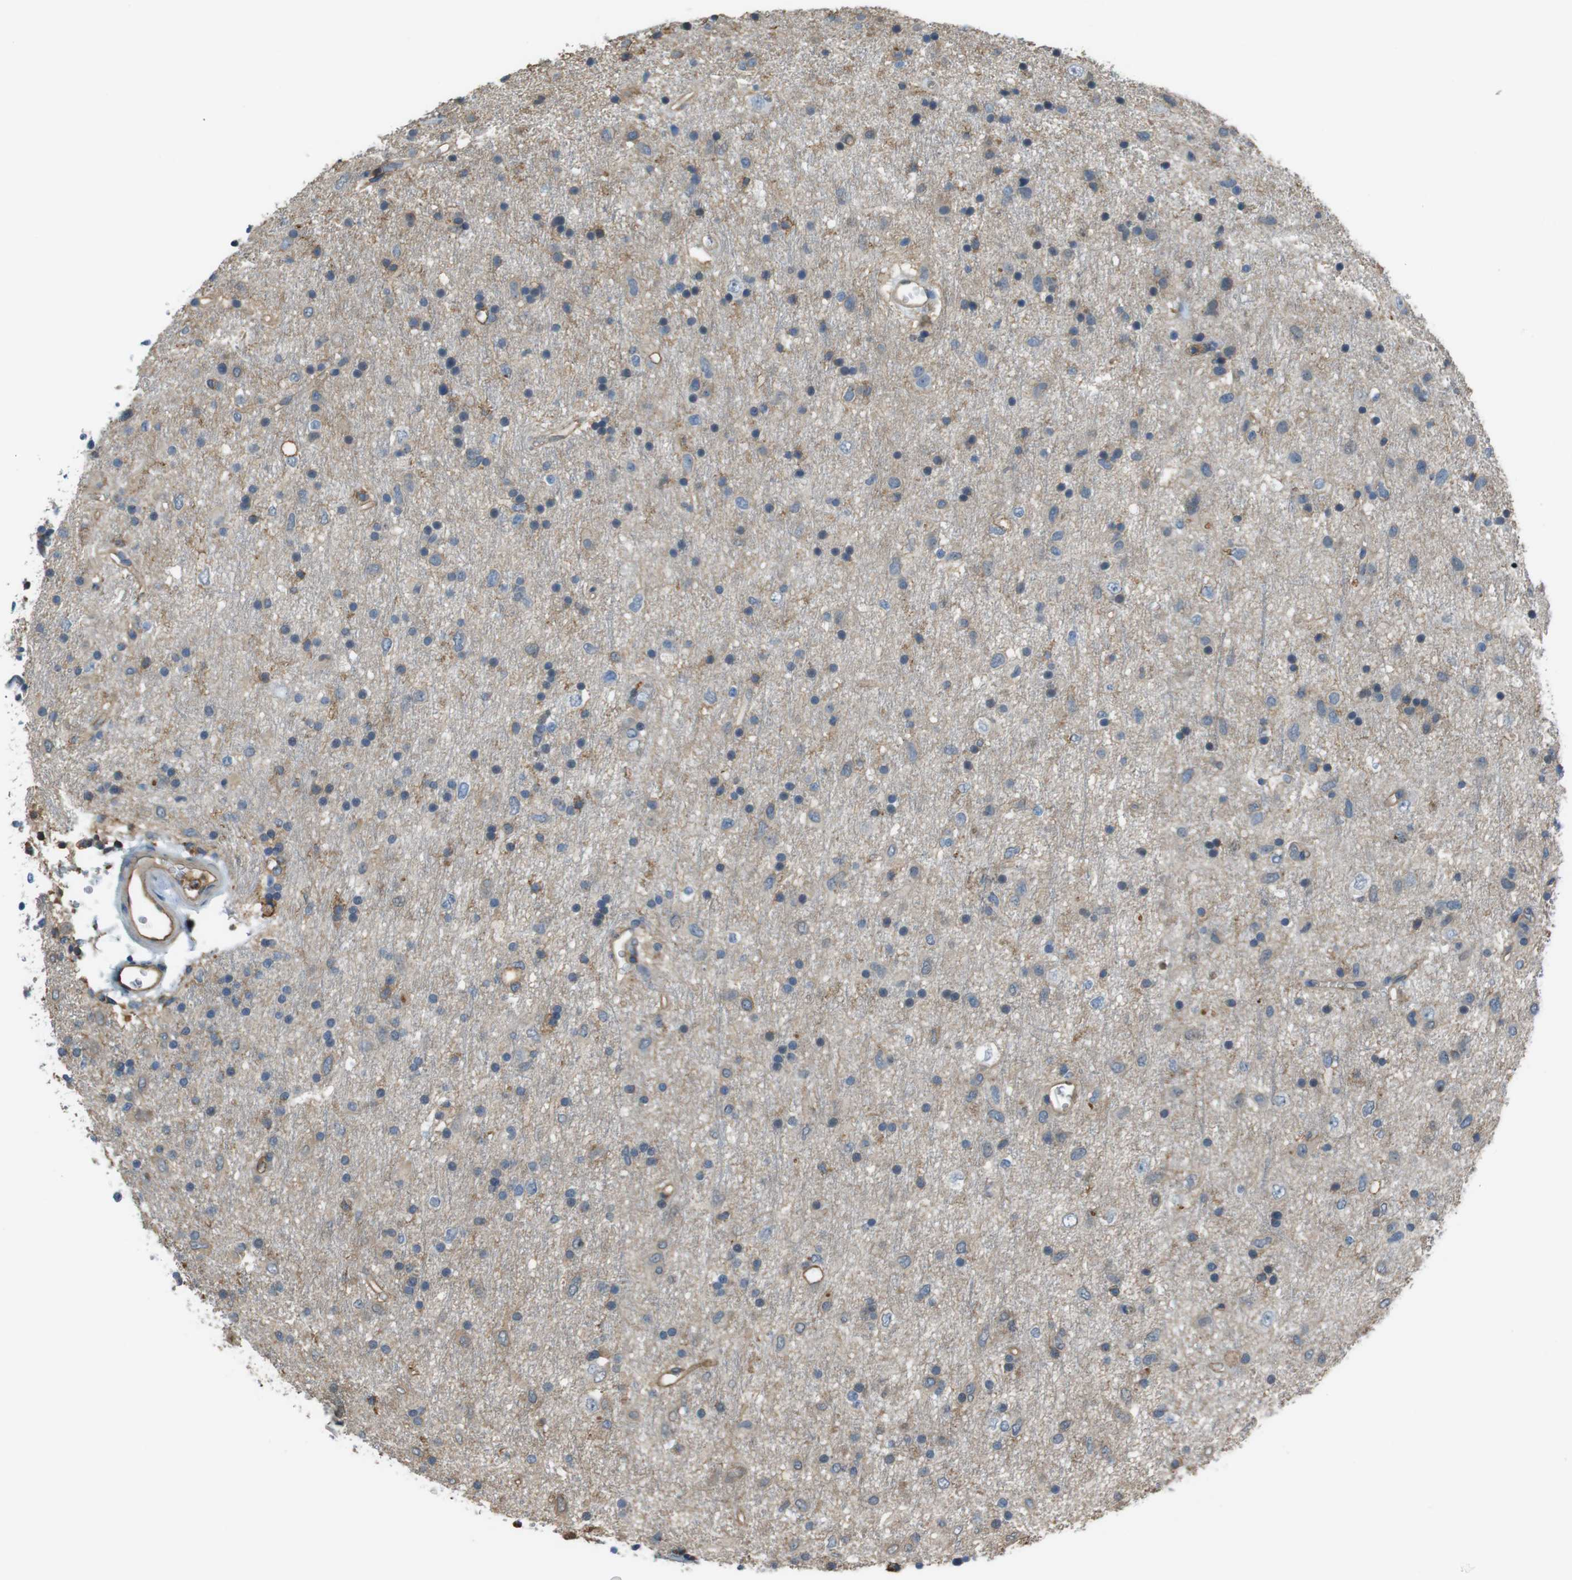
{"staining": {"intensity": "moderate", "quantity": "25%-75%", "location": "cytoplasmic/membranous"}, "tissue": "glioma", "cell_type": "Tumor cells", "image_type": "cancer", "snomed": [{"axis": "morphology", "description": "Glioma, malignant, Low grade"}, {"axis": "topography", "description": "Brain"}], "caption": "Human glioma stained with a brown dye exhibits moderate cytoplasmic/membranous positive positivity in approximately 25%-75% of tumor cells.", "gene": "FCAR", "patient": {"sex": "male", "age": 77}}